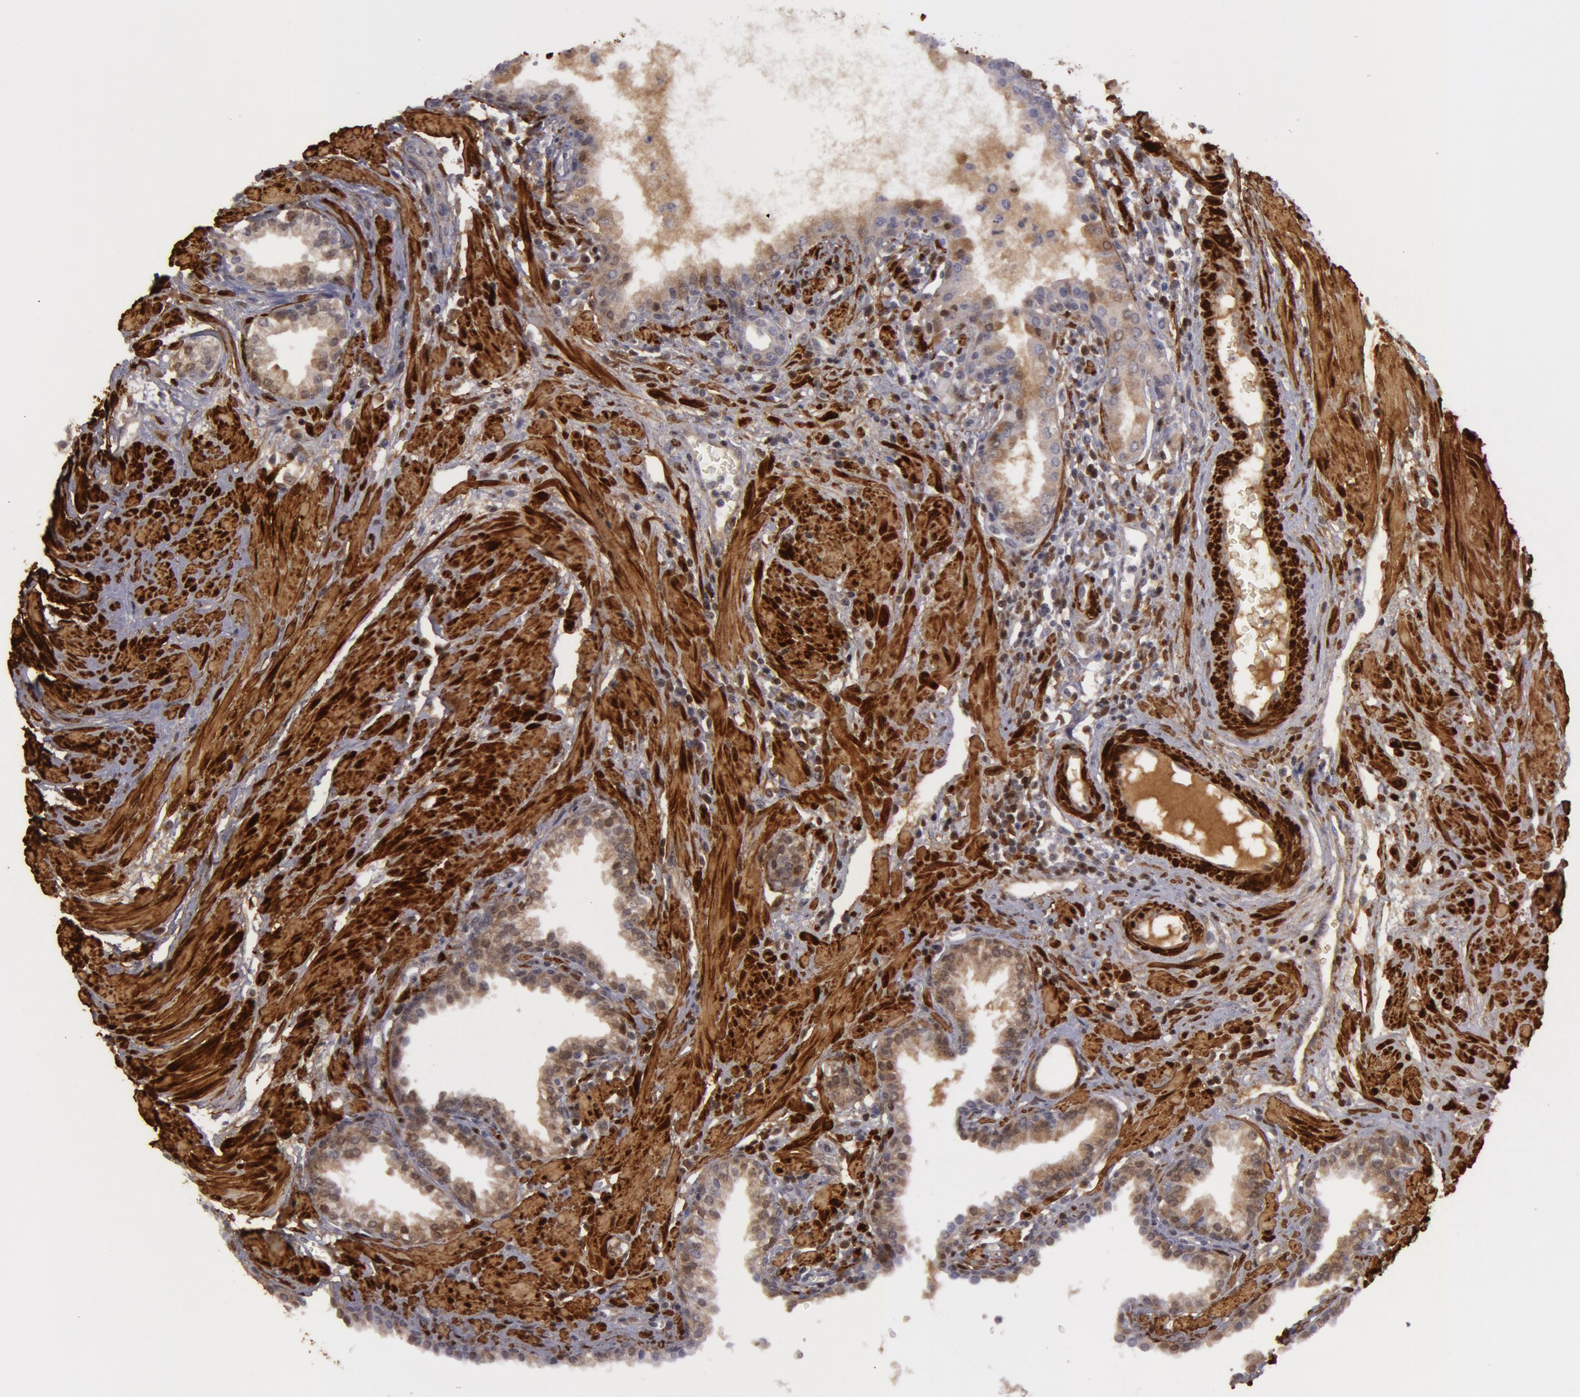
{"staining": {"intensity": "negative", "quantity": "none", "location": "none"}, "tissue": "prostate", "cell_type": "Glandular cells", "image_type": "normal", "snomed": [{"axis": "morphology", "description": "Normal tissue, NOS"}, {"axis": "topography", "description": "Prostate"}], "caption": "Glandular cells show no significant positivity in unremarkable prostate. (DAB (3,3'-diaminobenzidine) immunohistochemistry visualized using brightfield microscopy, high magnification).", "gene": "TAGLN", "patient": {"sex": "male", "age": 64}}